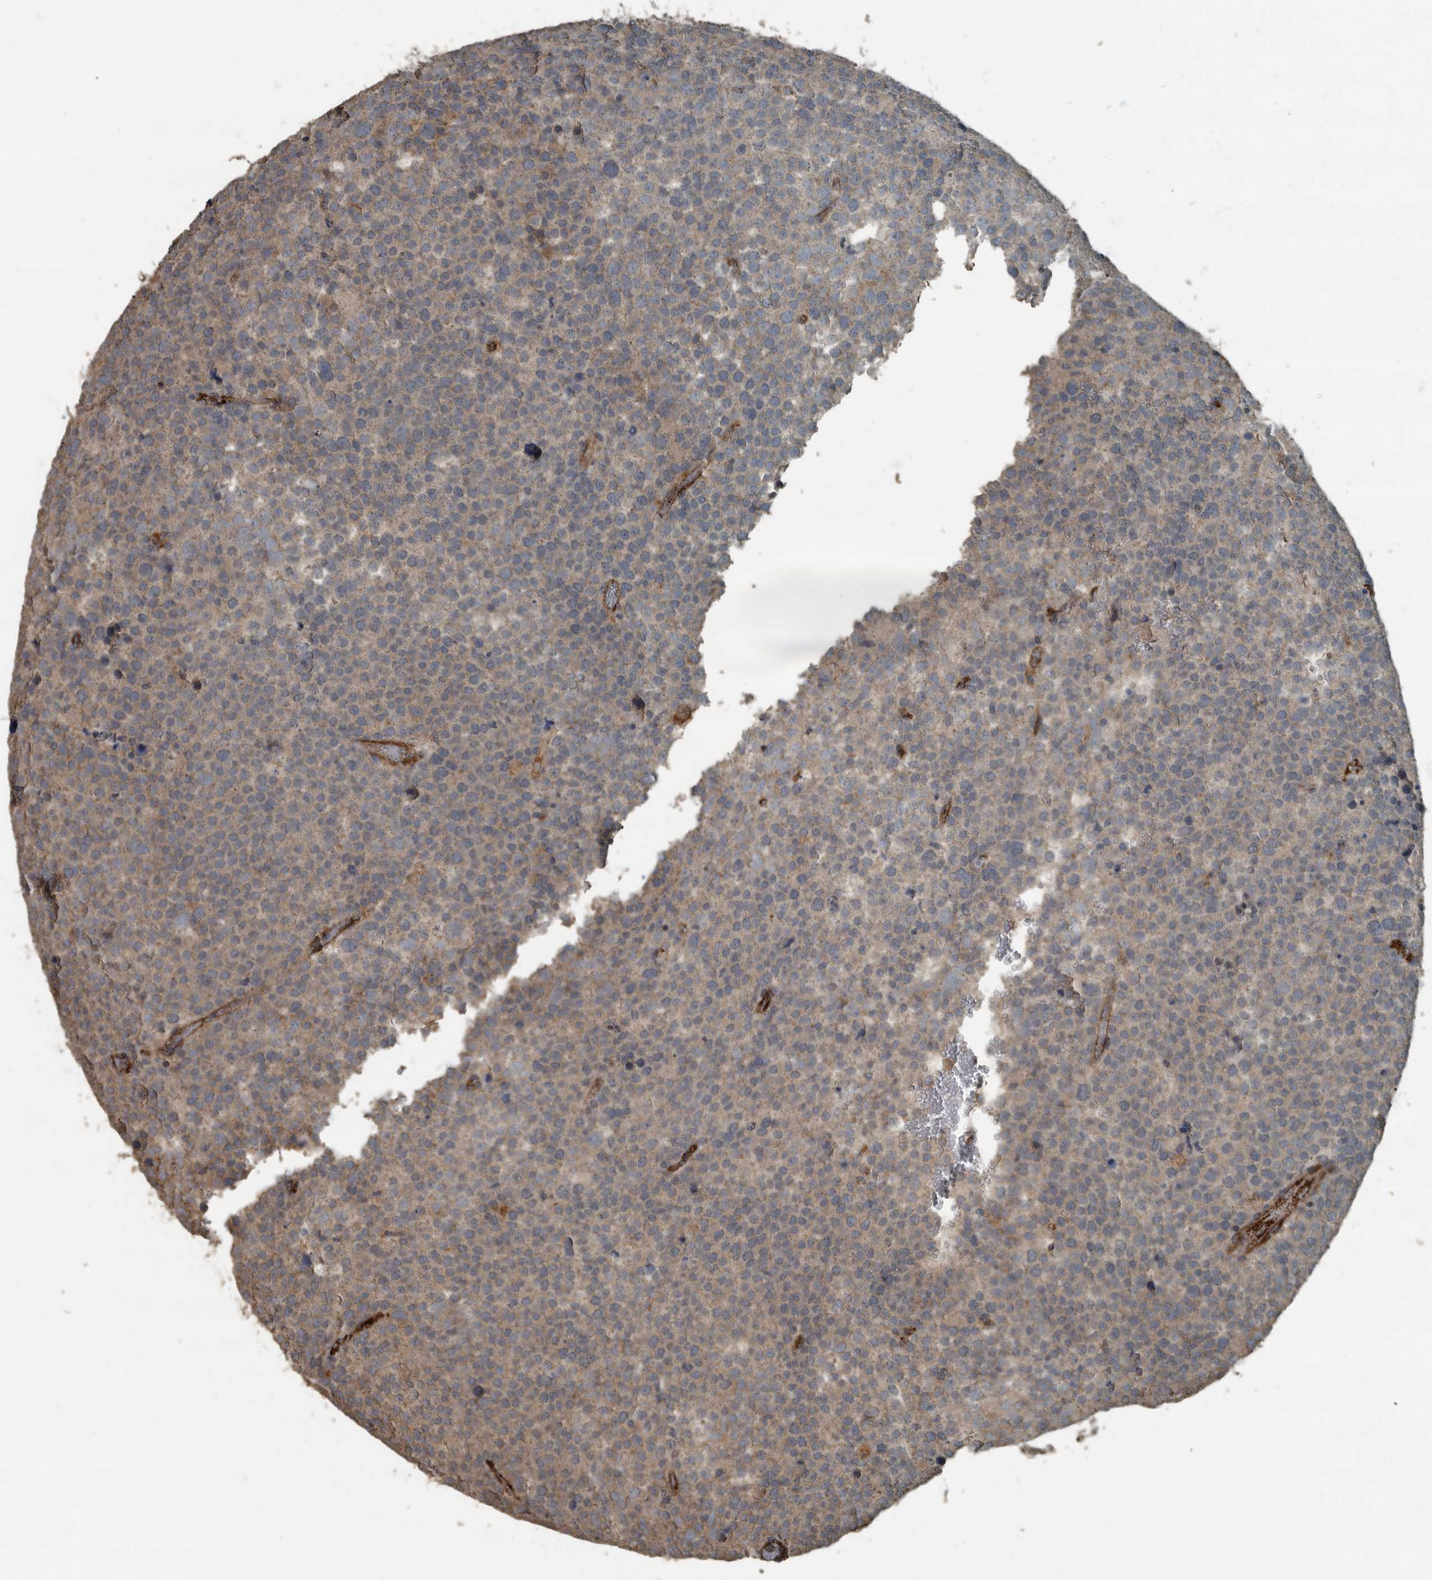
{"staining": {"intensity": "weak", "quantity": ">75%", "location": "cytoplasmic/membranous"}, "tissue": "testis cancer", "cell_type": "Tumor cells", "image_type": "cancer", "snomed": [{"axis": "morphology", "description": "Seminoma, NOS"}, {"axis": "topography", "description": "Testis"}], "caption": "About >75% of tumor cells in seminoma (testis) show weak cytoplasmic/membranous protein expression as visualized by brown immunohistochemical staining.", "gene": "IL15RA", "patient": {"sex": "male", "age": 71}}